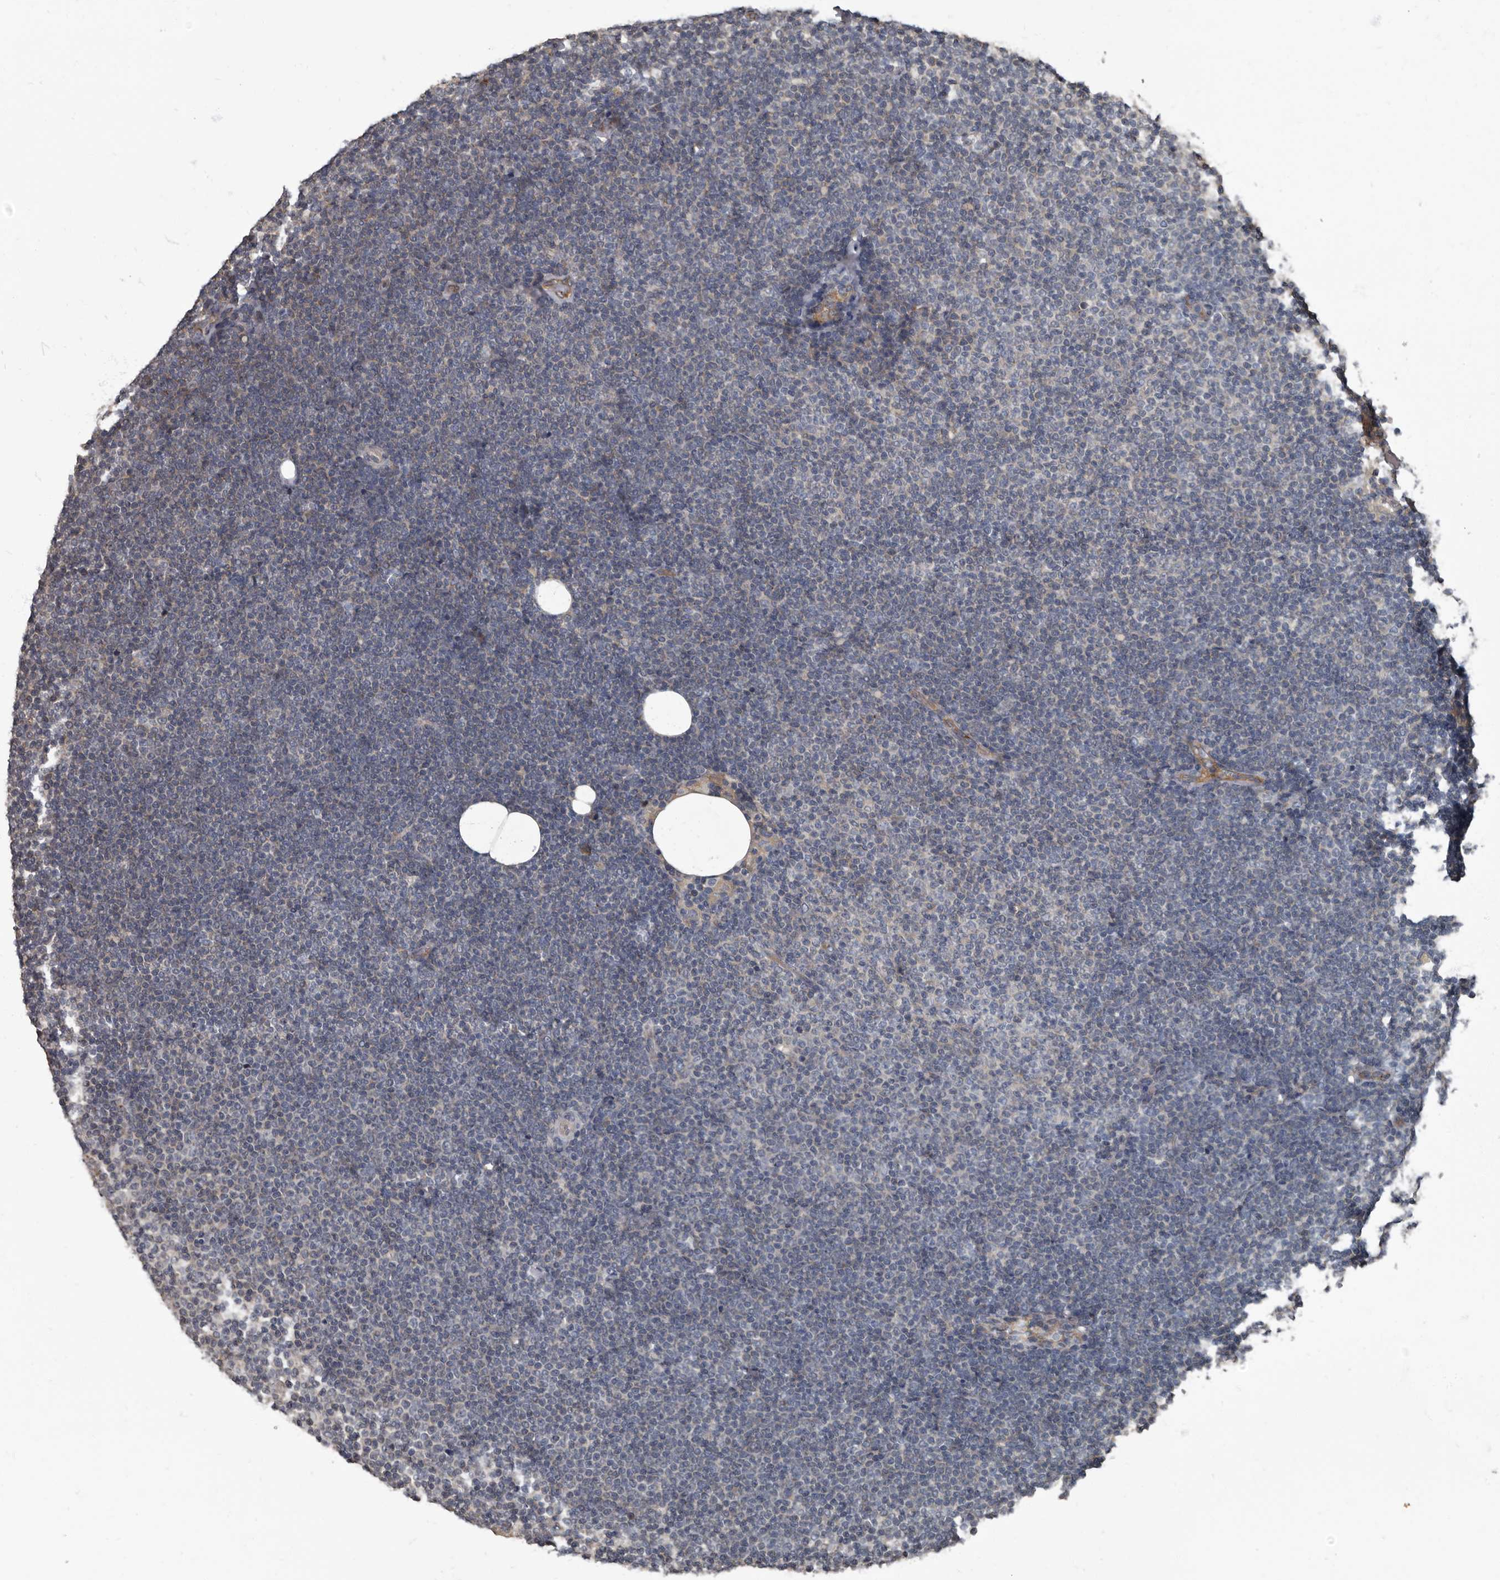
{"staining": {"intensity": "negative", "quantity": "none", "location": "none"}, "tissue": "lymphoma", "cell_type": "Tumor cells", "image_type": "cancer", "snomed": [{"axis": "morphology", "description": "Malignant lymphoma, non-Hodgkin's type, Low grade"}, {"axis": "topography", "description": "Lymph node"}], "caption": "Malignant lymphoma, non-Hodgkin's type (low-grade) stained for a protein using immunohistochemistry exhibits no staining tumor cells.", "gene": "TPD52L1", "patient": {"sex": "female", "age": 53}}